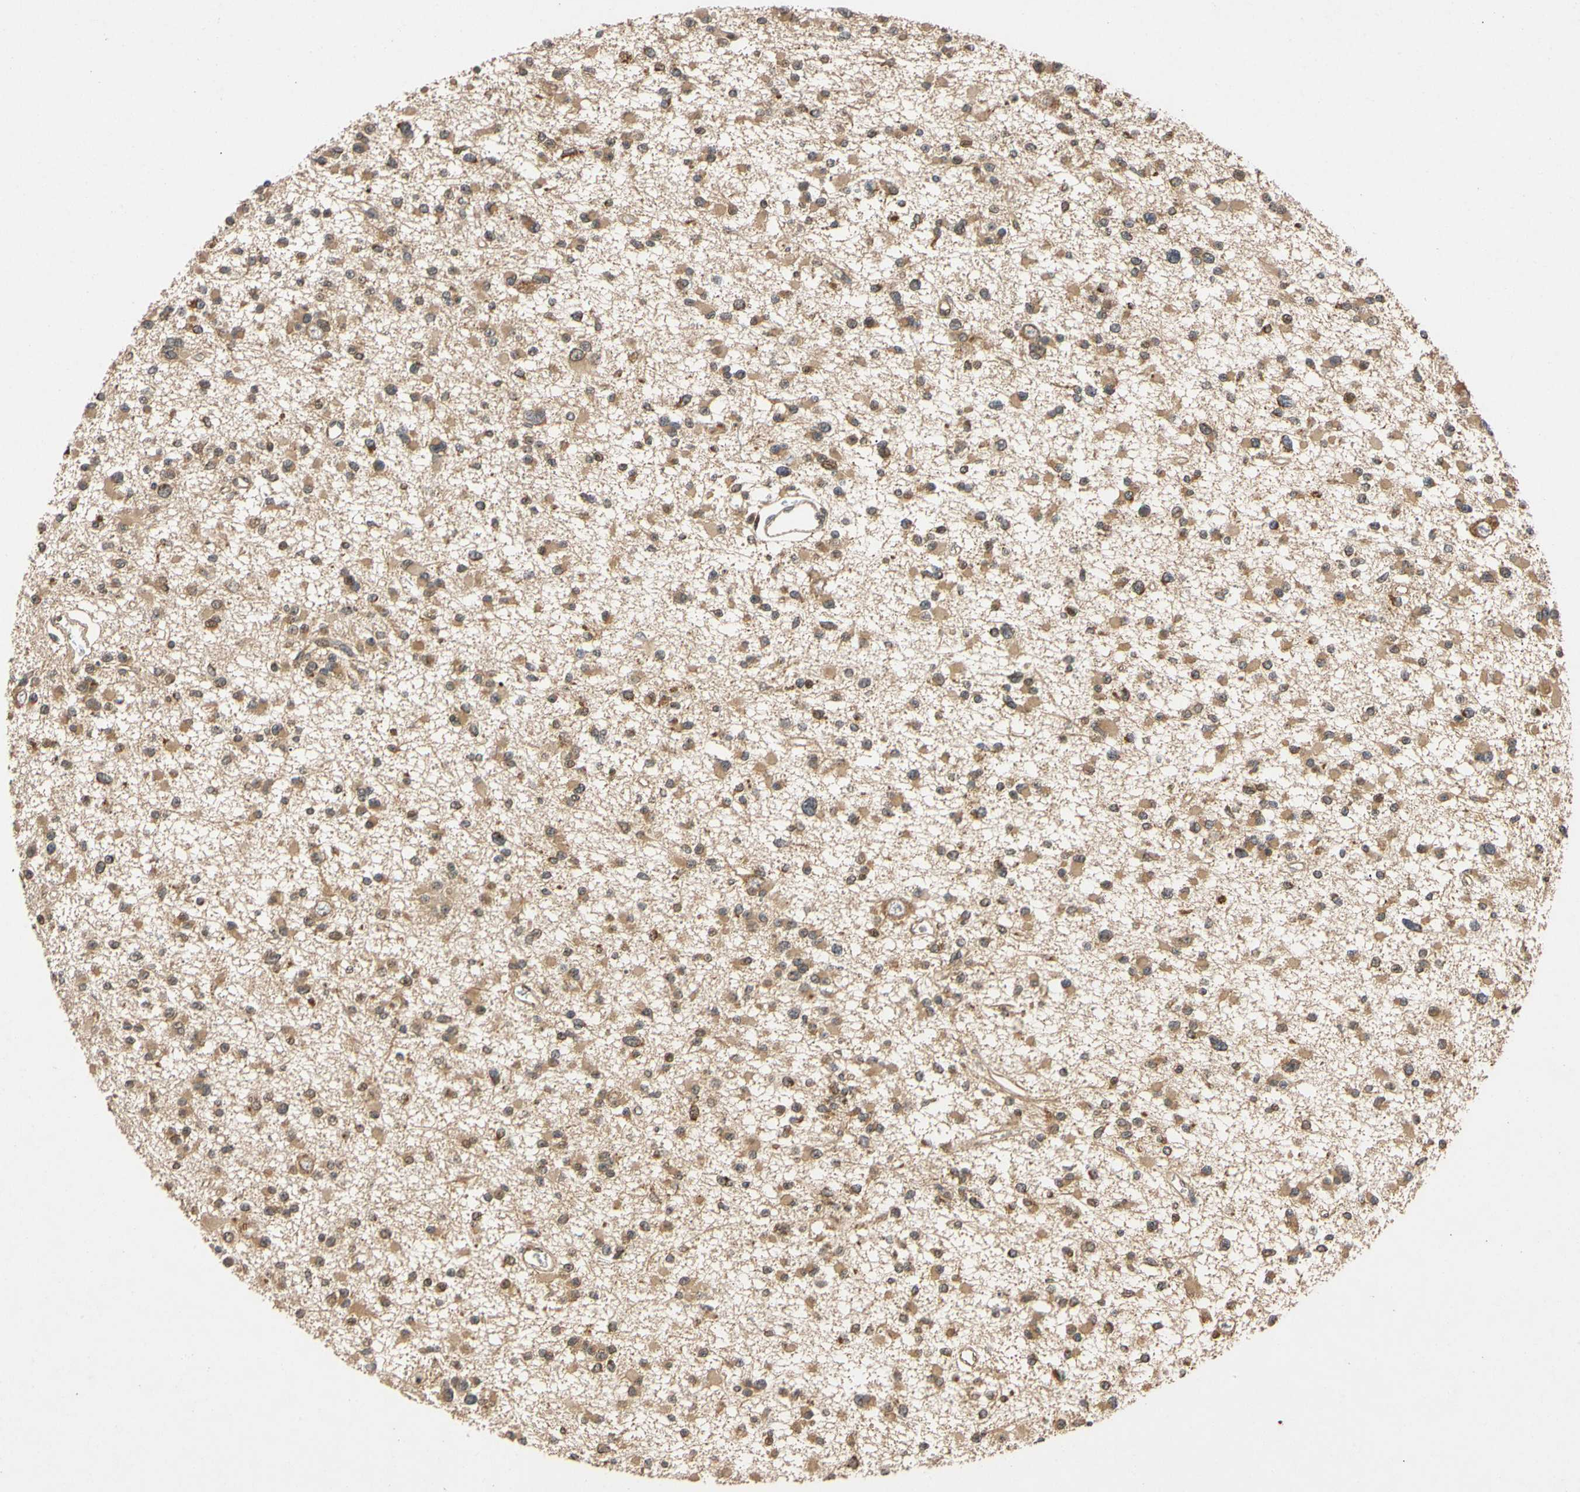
{"staining": {"intensity": "moderate", "quantity": ">75%", "location": "cytoplasmic/membranous"}, "tissue": "glioma", "cell_type": "Tumor cells", "image_type": "cancer", "snomed": [{"axis": "morphology", "description": "Glioma, malignant, Low grade"}, {"axis": "topography", "description": "Brain"}], "caption": "Immunohistochemical staining of human glioma displays medium levels of moderate cytoplasmic/membranous staining in about >75% of tumor cells. (Stains: DAB (3,3'-diaminobenzidine) in brown, nuclei in blue, Microscopy: brightfield microscopy at high magnification).", "gene": "MRPS22", "patient": {"sex": "female", "age": 22}}